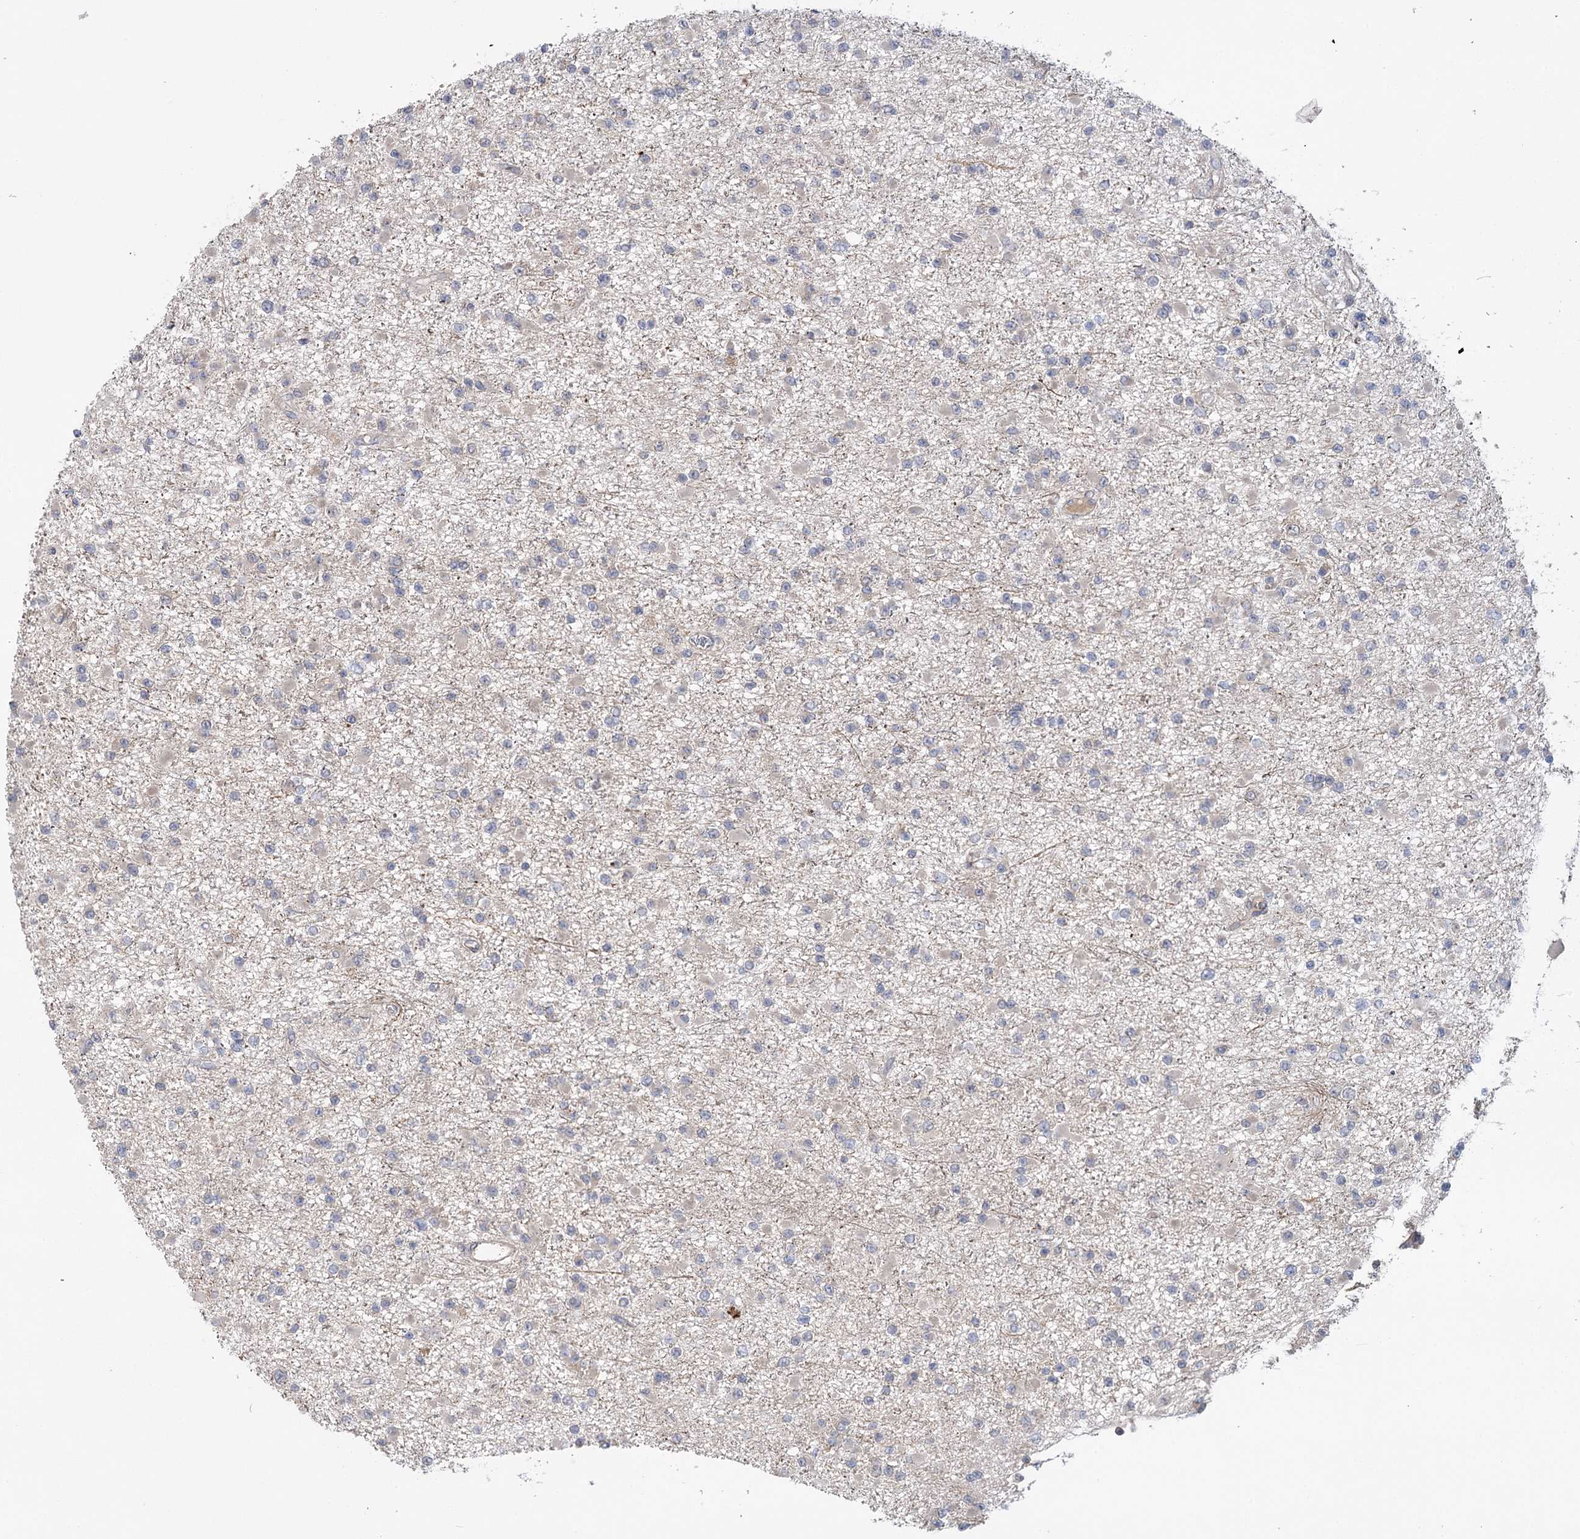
{"staining": {"intensity": "negative", "quantity": "none", "location": "none"}, "tissue": "glioma", "cell_type": "Tumor cells", "image_type": "cancer", "snomed": [{"axis": "morphology", "description": "Glioma, malignant, Low grade"}, {"axis": "topography", "description": "Brain"}], "caption": "Tumor cells show no significant staining in low-grade glioma (malignant).", "gene": "KCNN2", "patient": {"sex": "female", "age": 22}}